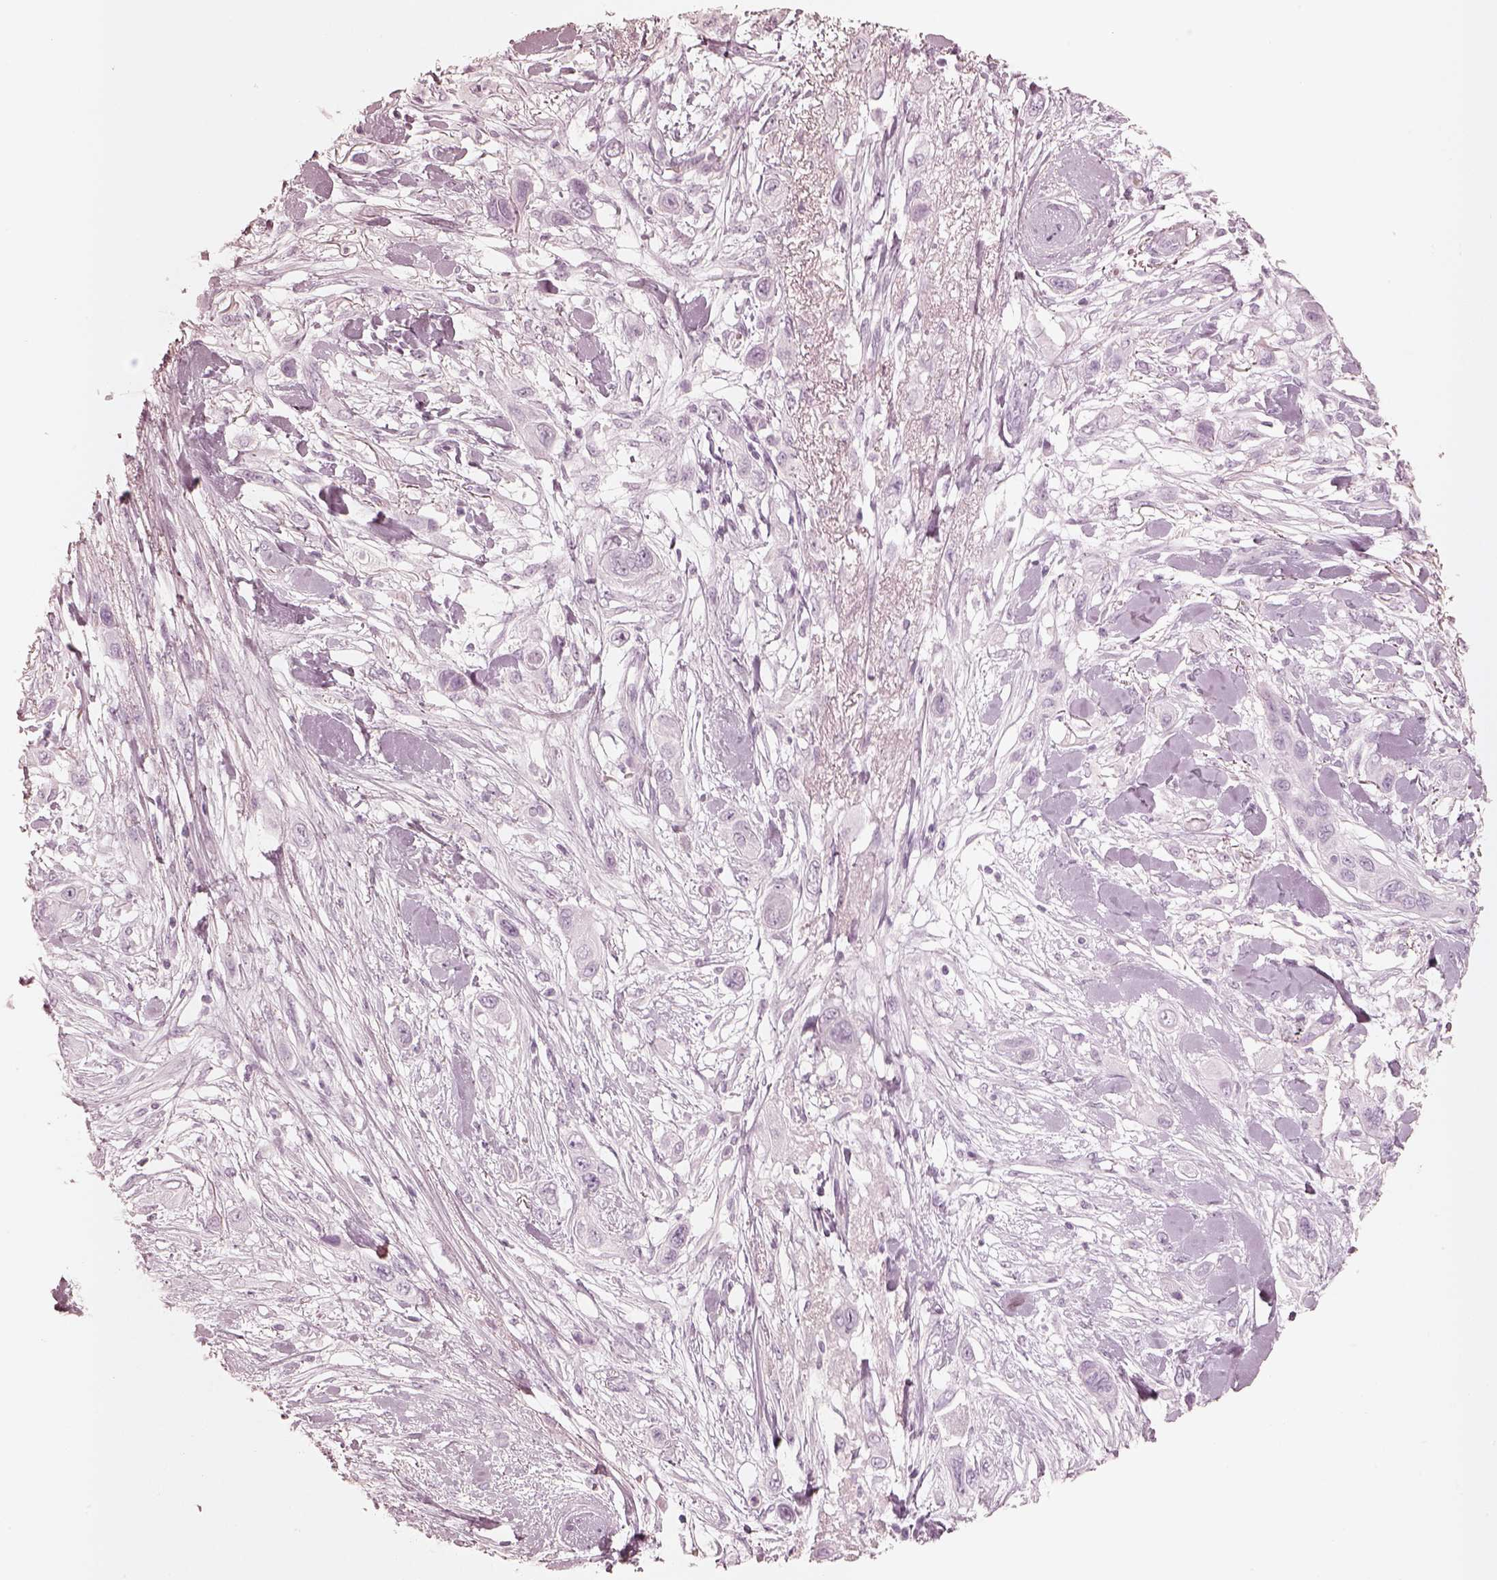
{"staining": {"intensity": "negative", "quantity": "none", "location": "none"}, "tissue": "skin cancer", "cell_type": "Tumor cells", "image_type": "cancer", "snomed": [{"axis": "morphology", "description": "Squamous cell carcinoma, NOS"}, {"axis": "topography", "description": "Skin"}], "caption": "This is an immunohistochemistry (IHC) histopathology image of human skin squamous cell carcinoma. There is no staining in tumor cells.", "gene": "KRT72", "patient": {"sex": "male", "age": 79}}